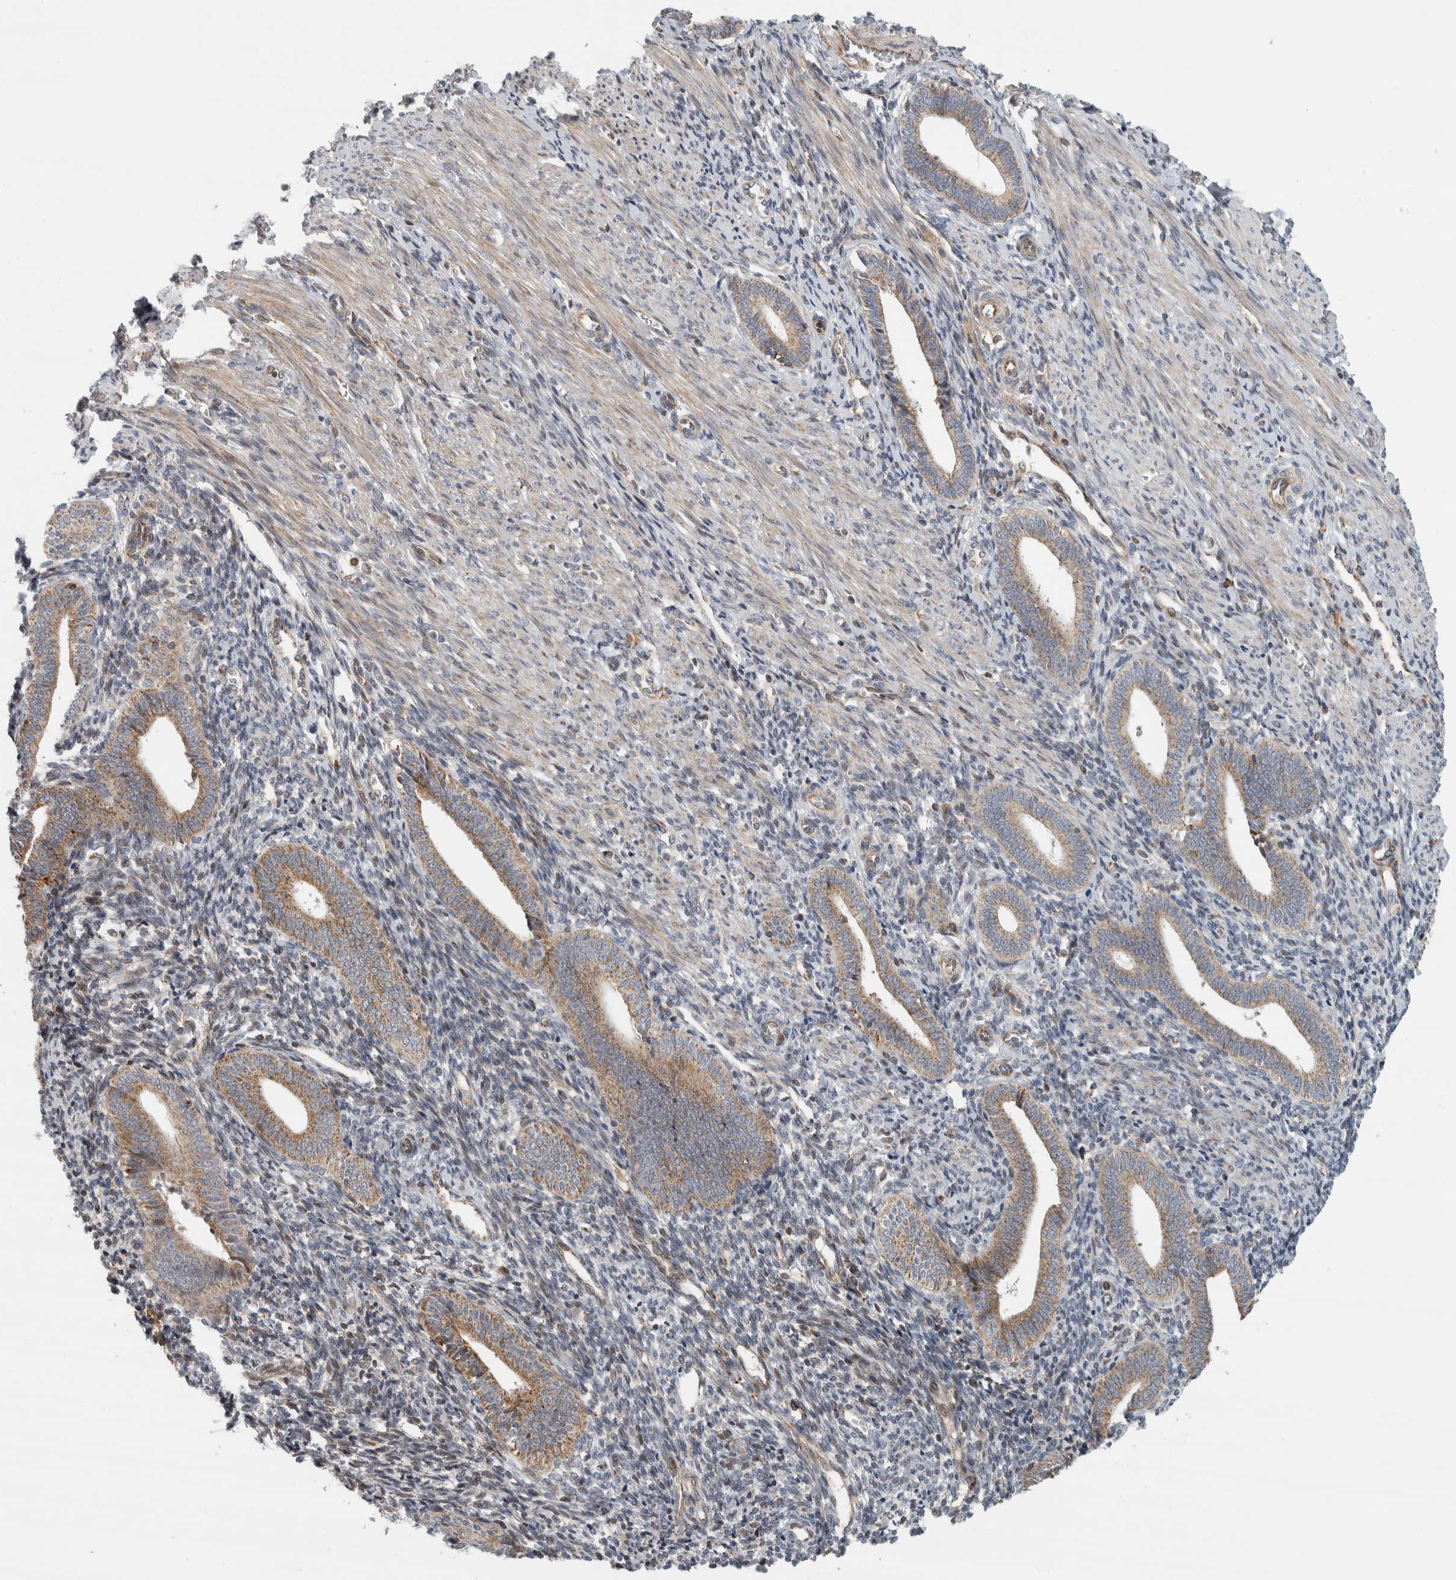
{"staining": {"intensity": "negative", "quantity": "none", "location": "none"}, "tissue": "endometrium", "cell_type": "Cells in endometrial stroma", "image_type": "normal", "snomed": [{"axis": "morphology", "description": "Normal tissue, NOS"}, {"axis": "topography", "description": "Uterus"}, {"axis": "topography", "description": "Endometrium"}], "caption": "Immunohistochemistry (IHC) image of unremarkable endometrium: endometrium stained with DAB demonstrates no significant protein positivity in cells in endometrial stroma.", "gene": "AFP", "patient": {"sex": "female", "age": 33}}